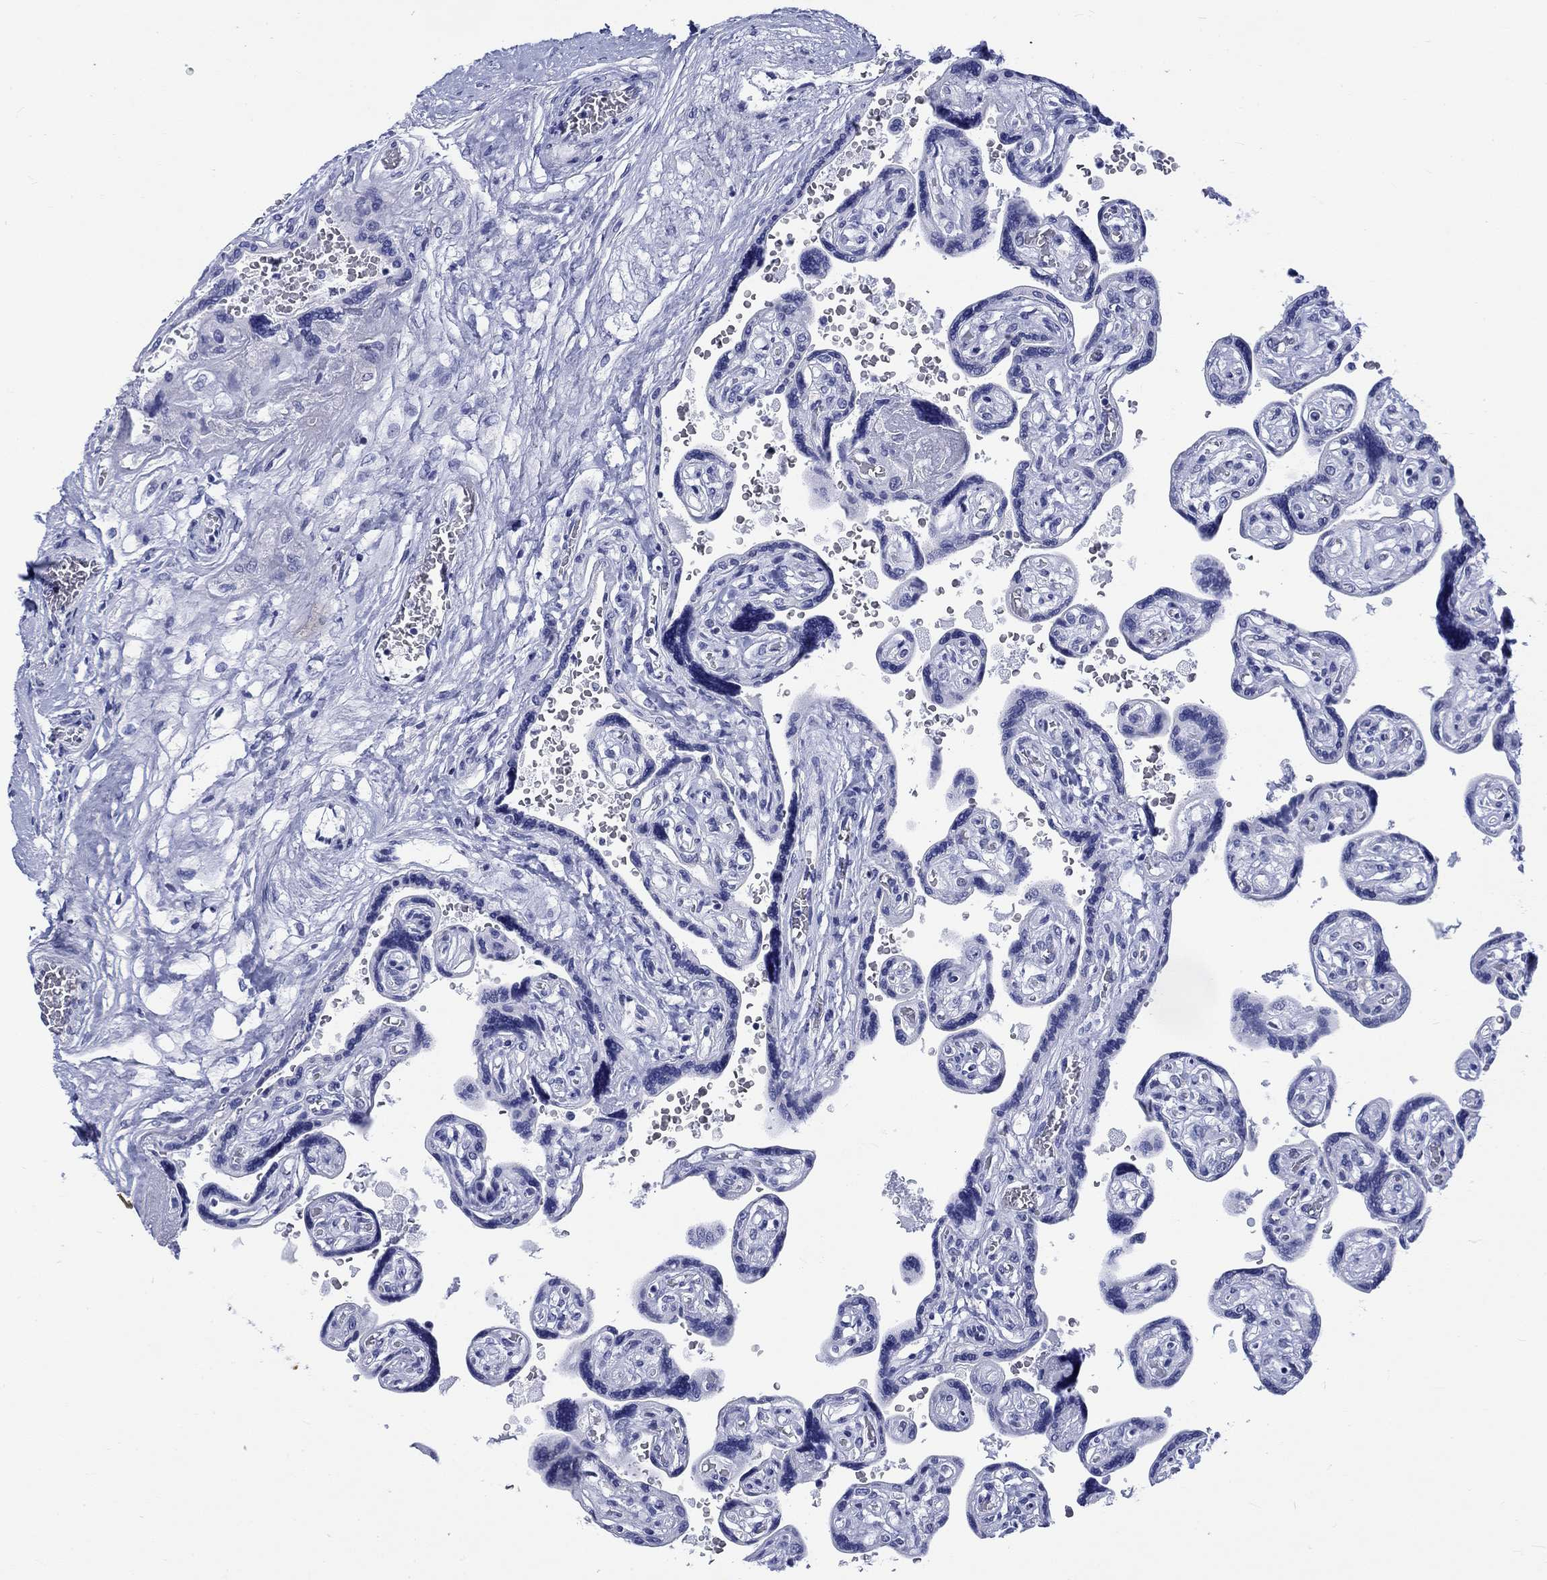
{"staining": {"intensity": "negative", "quantity": "none", "location": "none"}, "tissue": "placenta", "cell_type": "Decidual cells", "image_type": "normal", "snomed": [{"axis": "morphology", "description": "Normal tissue, NOS"}, {"axis": "topography", "description": "Placenta"}], "caption": "Immunohistochemistry image of unremarkable placenta: placenta stained with DAB demonstrates no significant protein staining in decidual cells.", "gene": "KRT76", "patient": {"sex": "female", "age": 32}}